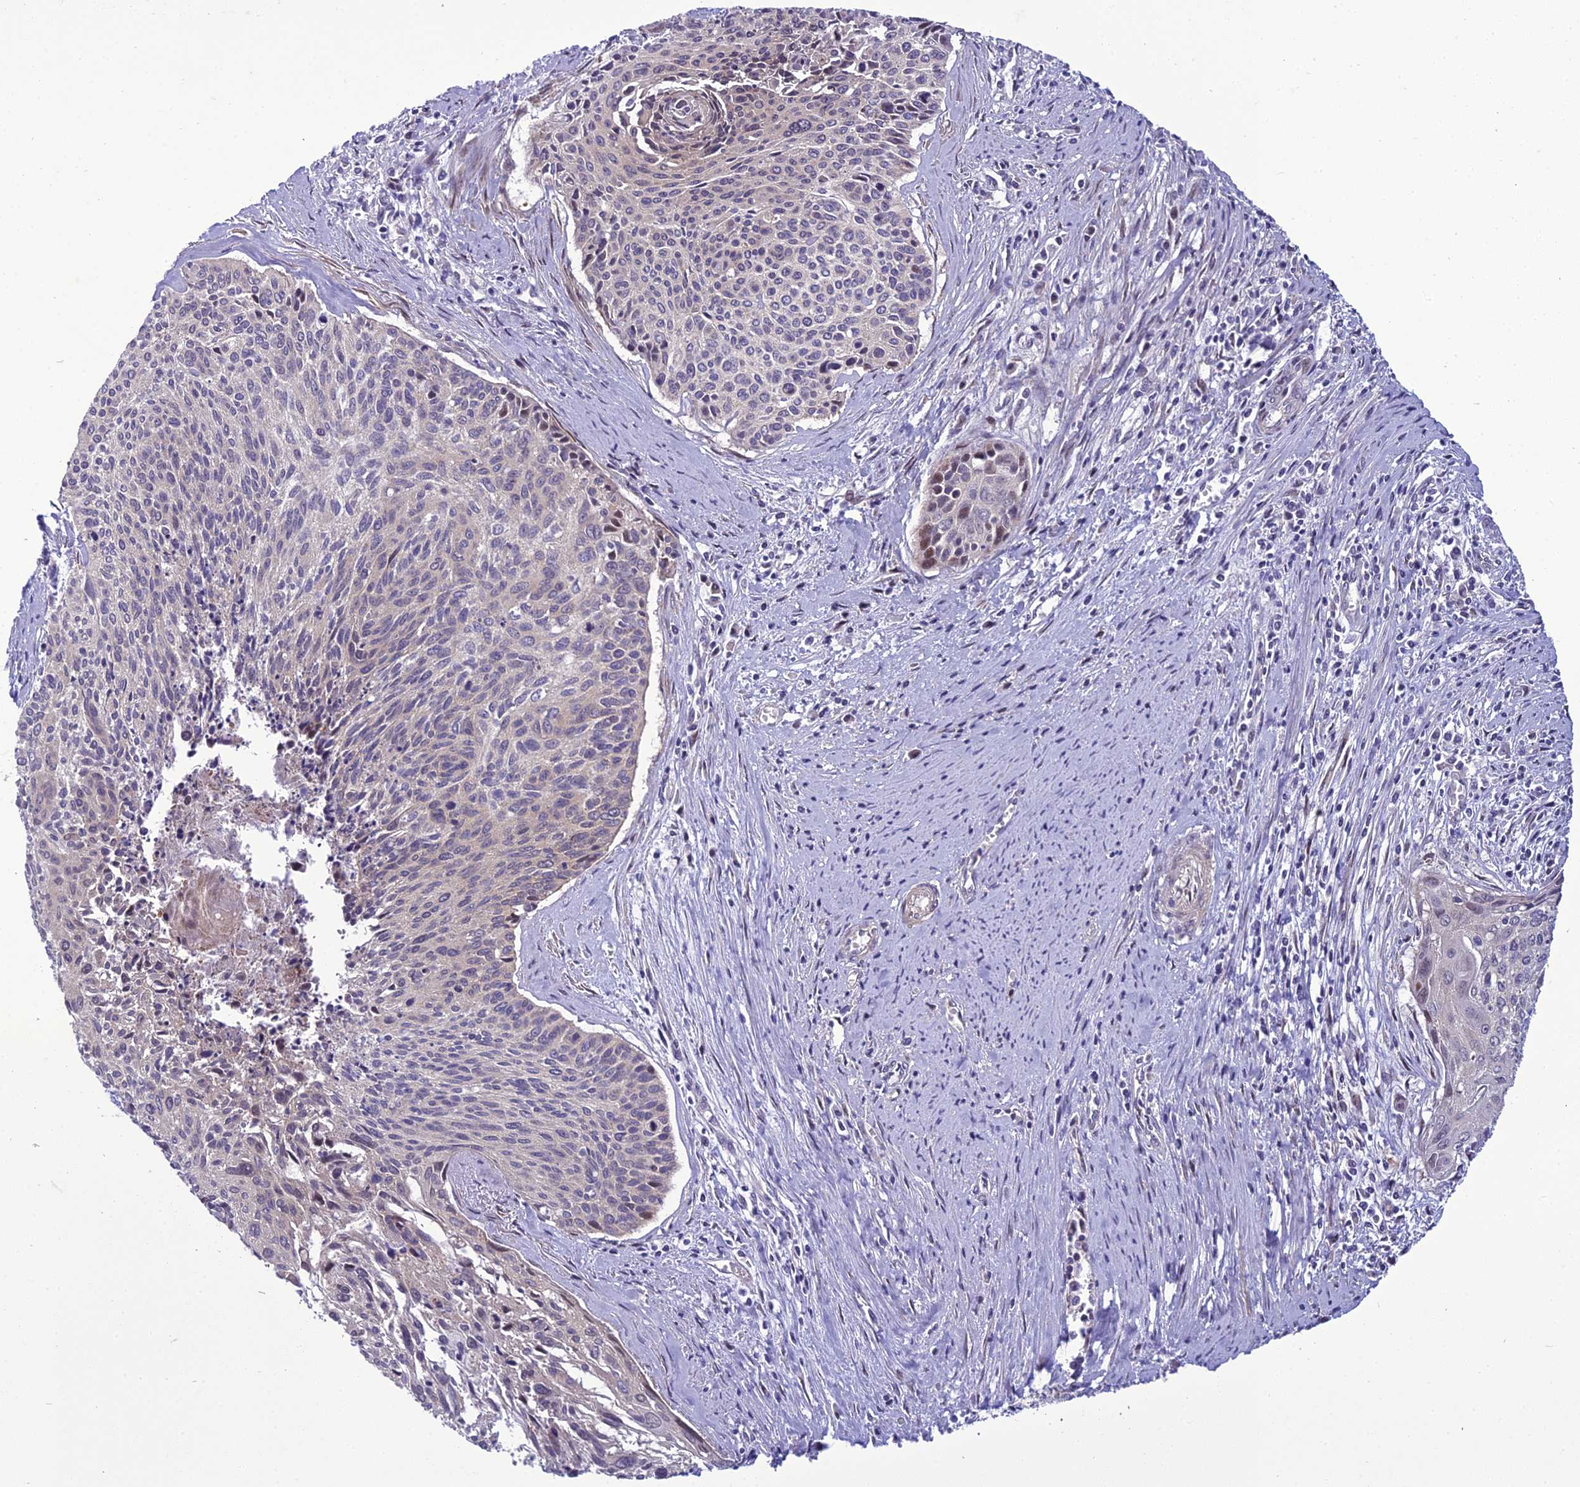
{"staining": {"intensity": "negative", "quantity": "none", "location": "none"}, "tissue": "cervical cancer", "cell_type": "Tumor cells", "image_type": "cancer", "snomed": [{"axis": "morphology", "description": "Squamous cell carcinoma, NOS"}, {"axis": "topography", "description": "Cervix"}], "caption": "High power microscopy micrograph of an IHC photomicrograph of cervical squamous cell carcinoma, revealing no significant expression in tumor cells.", "gene": "GAB4", "patient": {"sex": "female", "age": 55}}